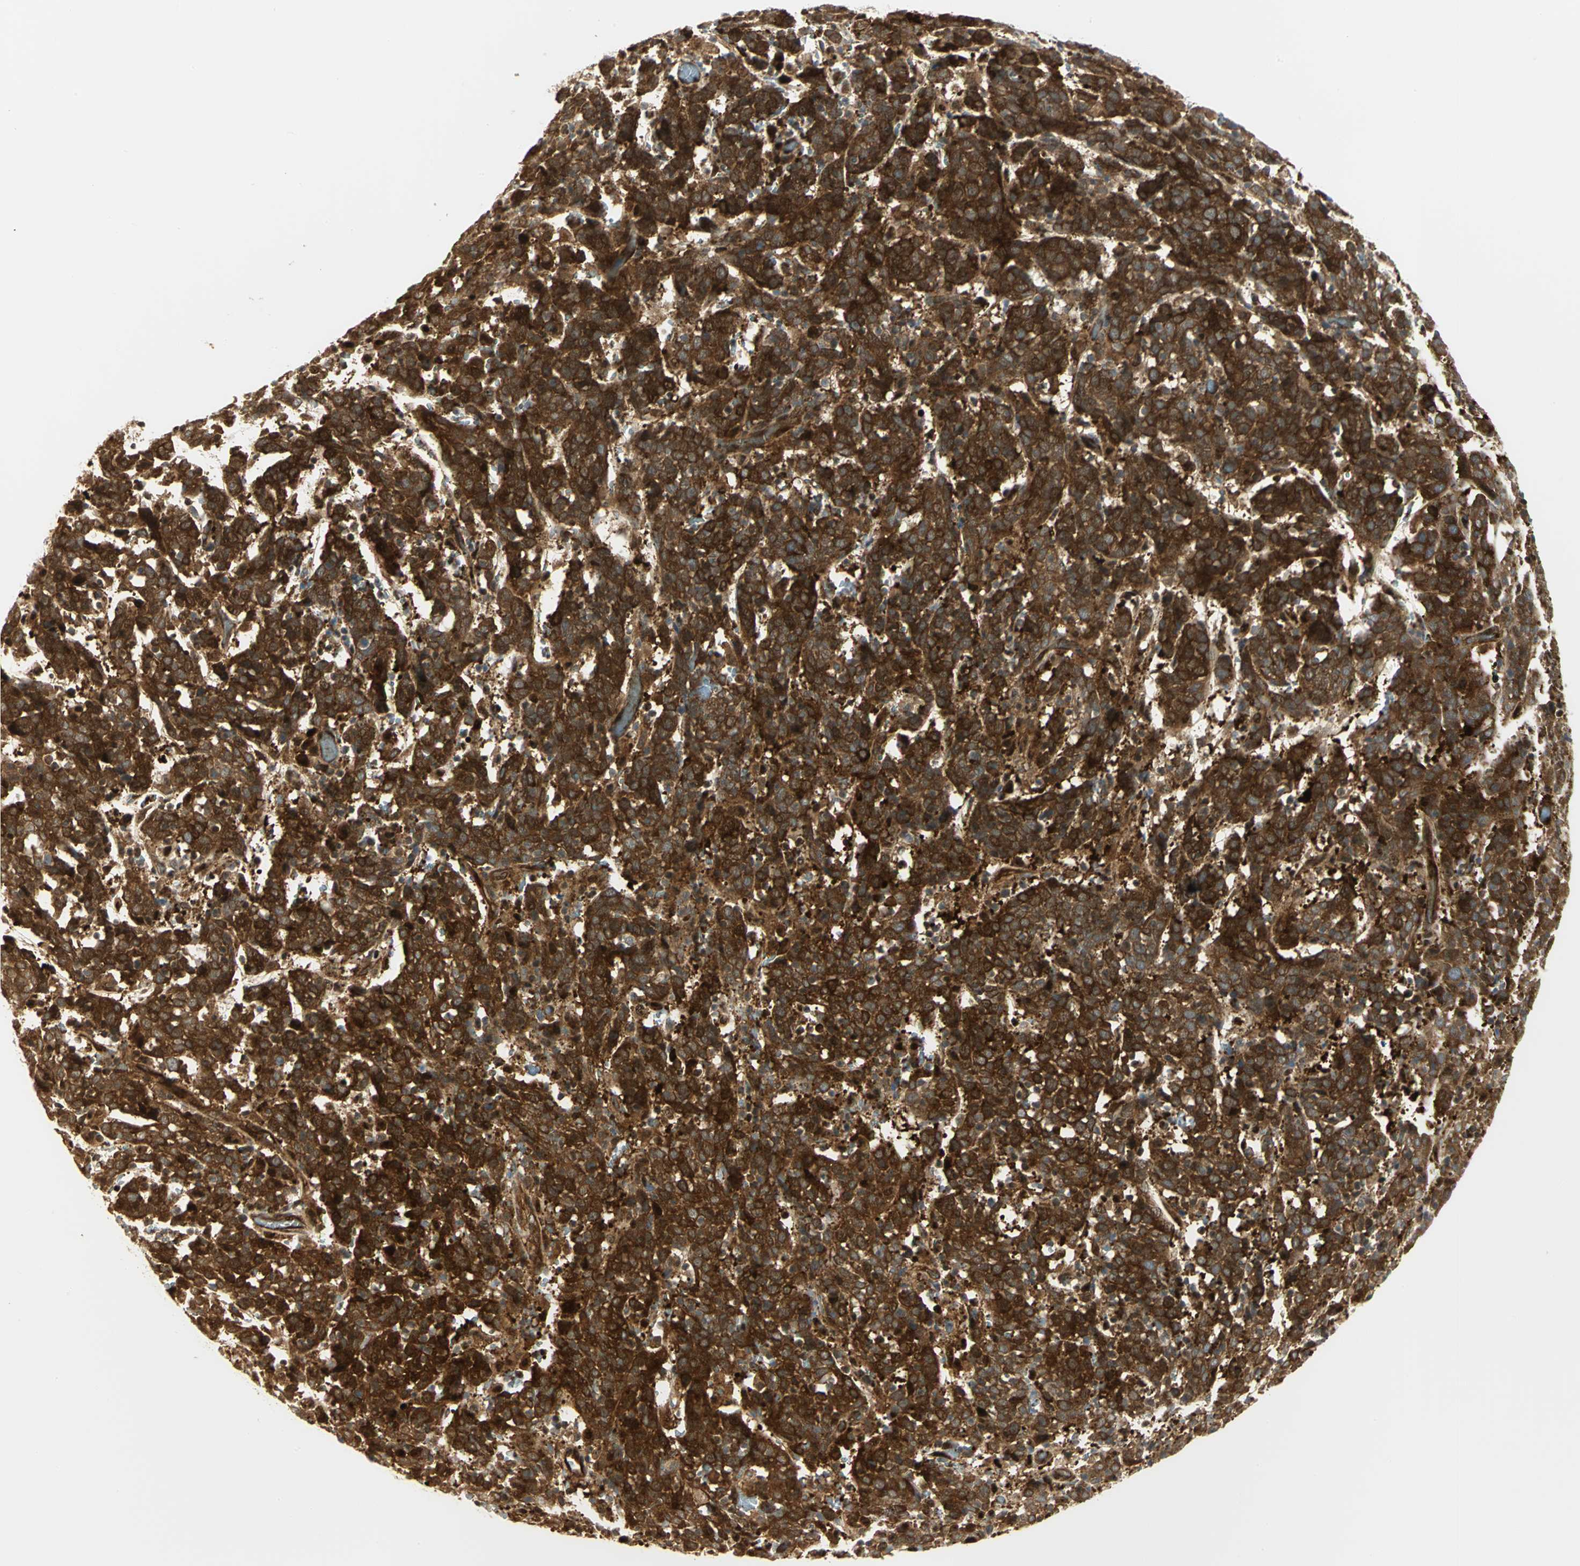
{"staining": {"intensity": "strong", "quantity": ">75%", "location": "cytoplasmic/membranous"}, "tissue": "cervical cancer", "cell_type": "Tumor cells", "image_type": "cancer", "snomed": [{"axis": "morphology", "description": "Normal tissue, NOS"}, {"axis": "morphology", "description": "Squamous cell carcinoma, NOS"}, {"axis": "topography", "description": "Cervix"}], "caption": "Protein expression analysis of human cervical cancer (squamous cell carcinoma) reveals strong cytoplasmic/membranous staining in approximately >75% of tumor cells.", "gene": "EEA1", "patient": {"sex": "female", "age": 67}}